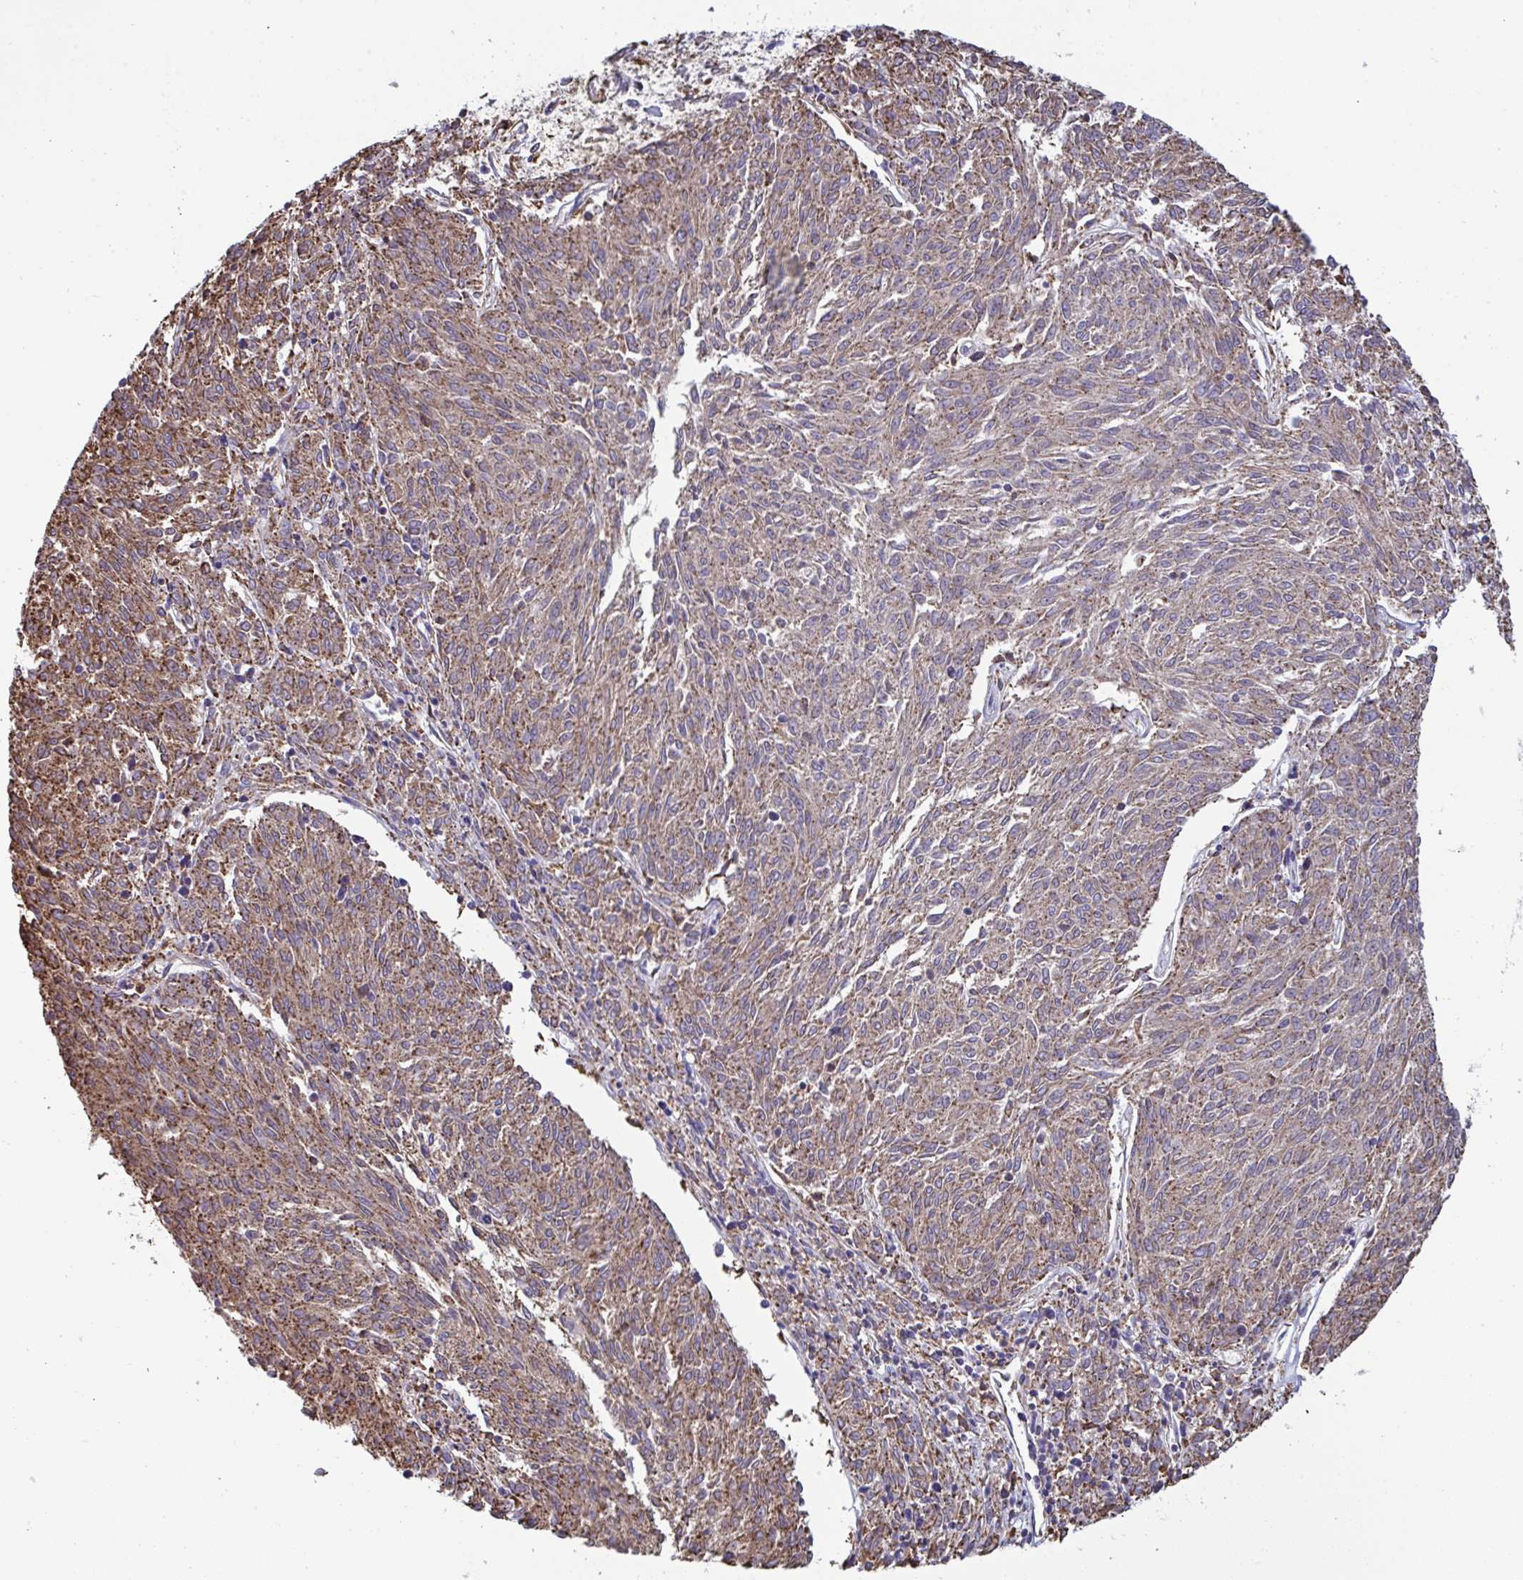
{"staining": {"intensity": "weak", "quantity": "25%-75%", "location": "cytoplasmic/membranous"}, "tissue": "melanoma", "cell_type": "Tumor cells", "image_type": "cancer", "snomed": [{"axis": "morphology", "description": "Malignant melanoma, NOS"}, {"axis": "topography", "description": "Skin"}], "caption": "A photomicrograph showing weak cytoplasmic/membranous staining in approximately 25%-75% of tumor cells in malignant melanoma, as visualized by brown immunohistochemical staining.", "gene": "MYMK", "patient": {"sex": "female", "age": 72}}